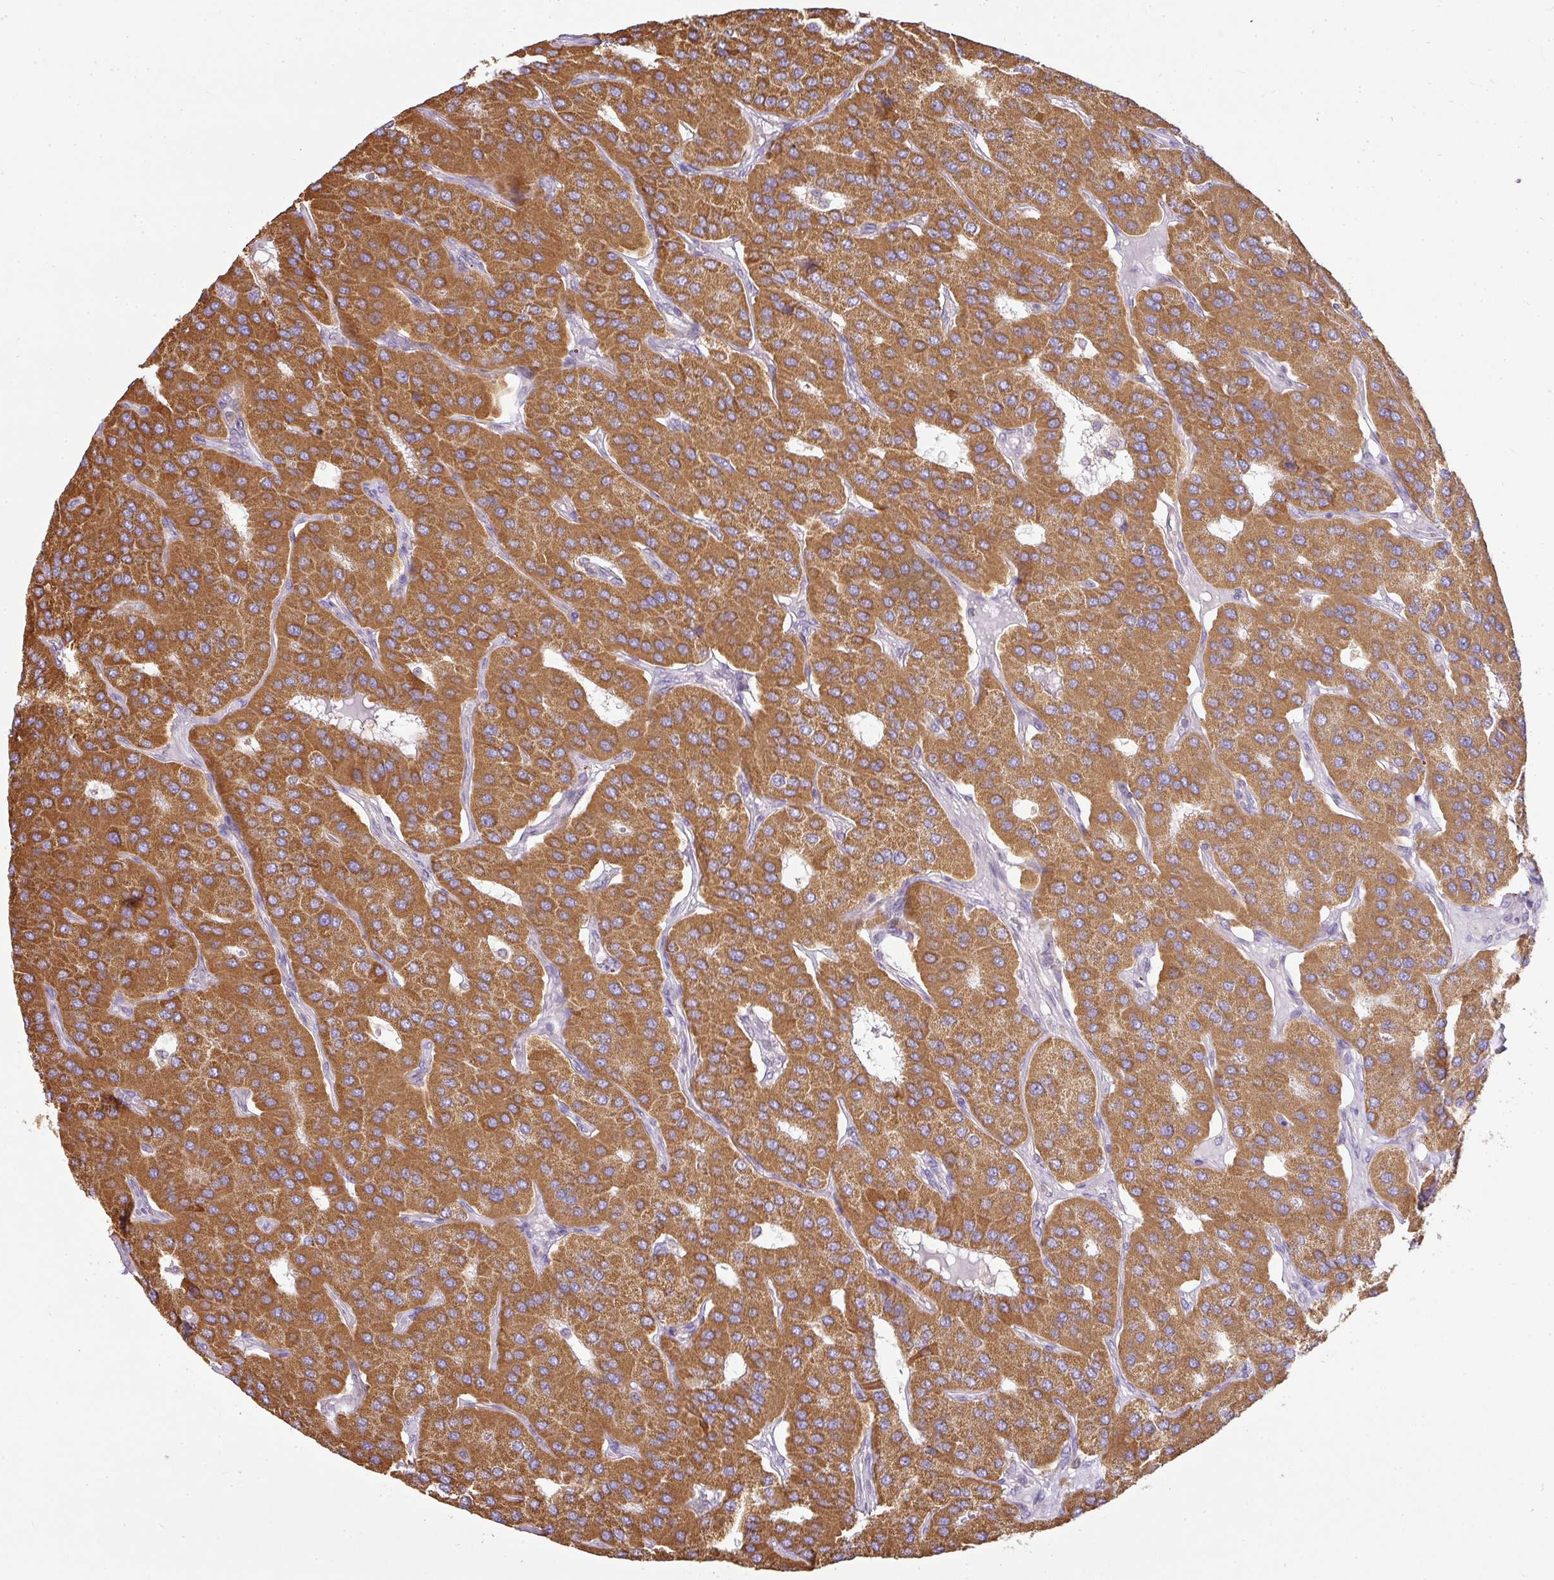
{"staining": {"intensity": "moderate", "quantity": ">75%", "location": "cytoplasmic/membranous"}, "tissue": "parathyroid gland", "cell_type": "Glandular cells", "image_type": "normal", "snomed": [{"axis": "morphology", "description": "Normal tissue, NOS"}, {"axis": "morphology", "description": "Adenoma, NOS"}, {"axis": "topography", "description": "Parathyroid gland"}], "caption": "Parathyroid gland stained with immunohistochemistry (IHC) demonstrates moderate cytoplasmic/membranous expression in about >75% of glandular cells. (Stains: DAB in brown, nuclei in blue, Microscopy: brightfield microscopy at high magnification).", "gene": "ZNF211", "patient": {"sex": "female", "age": 86}}